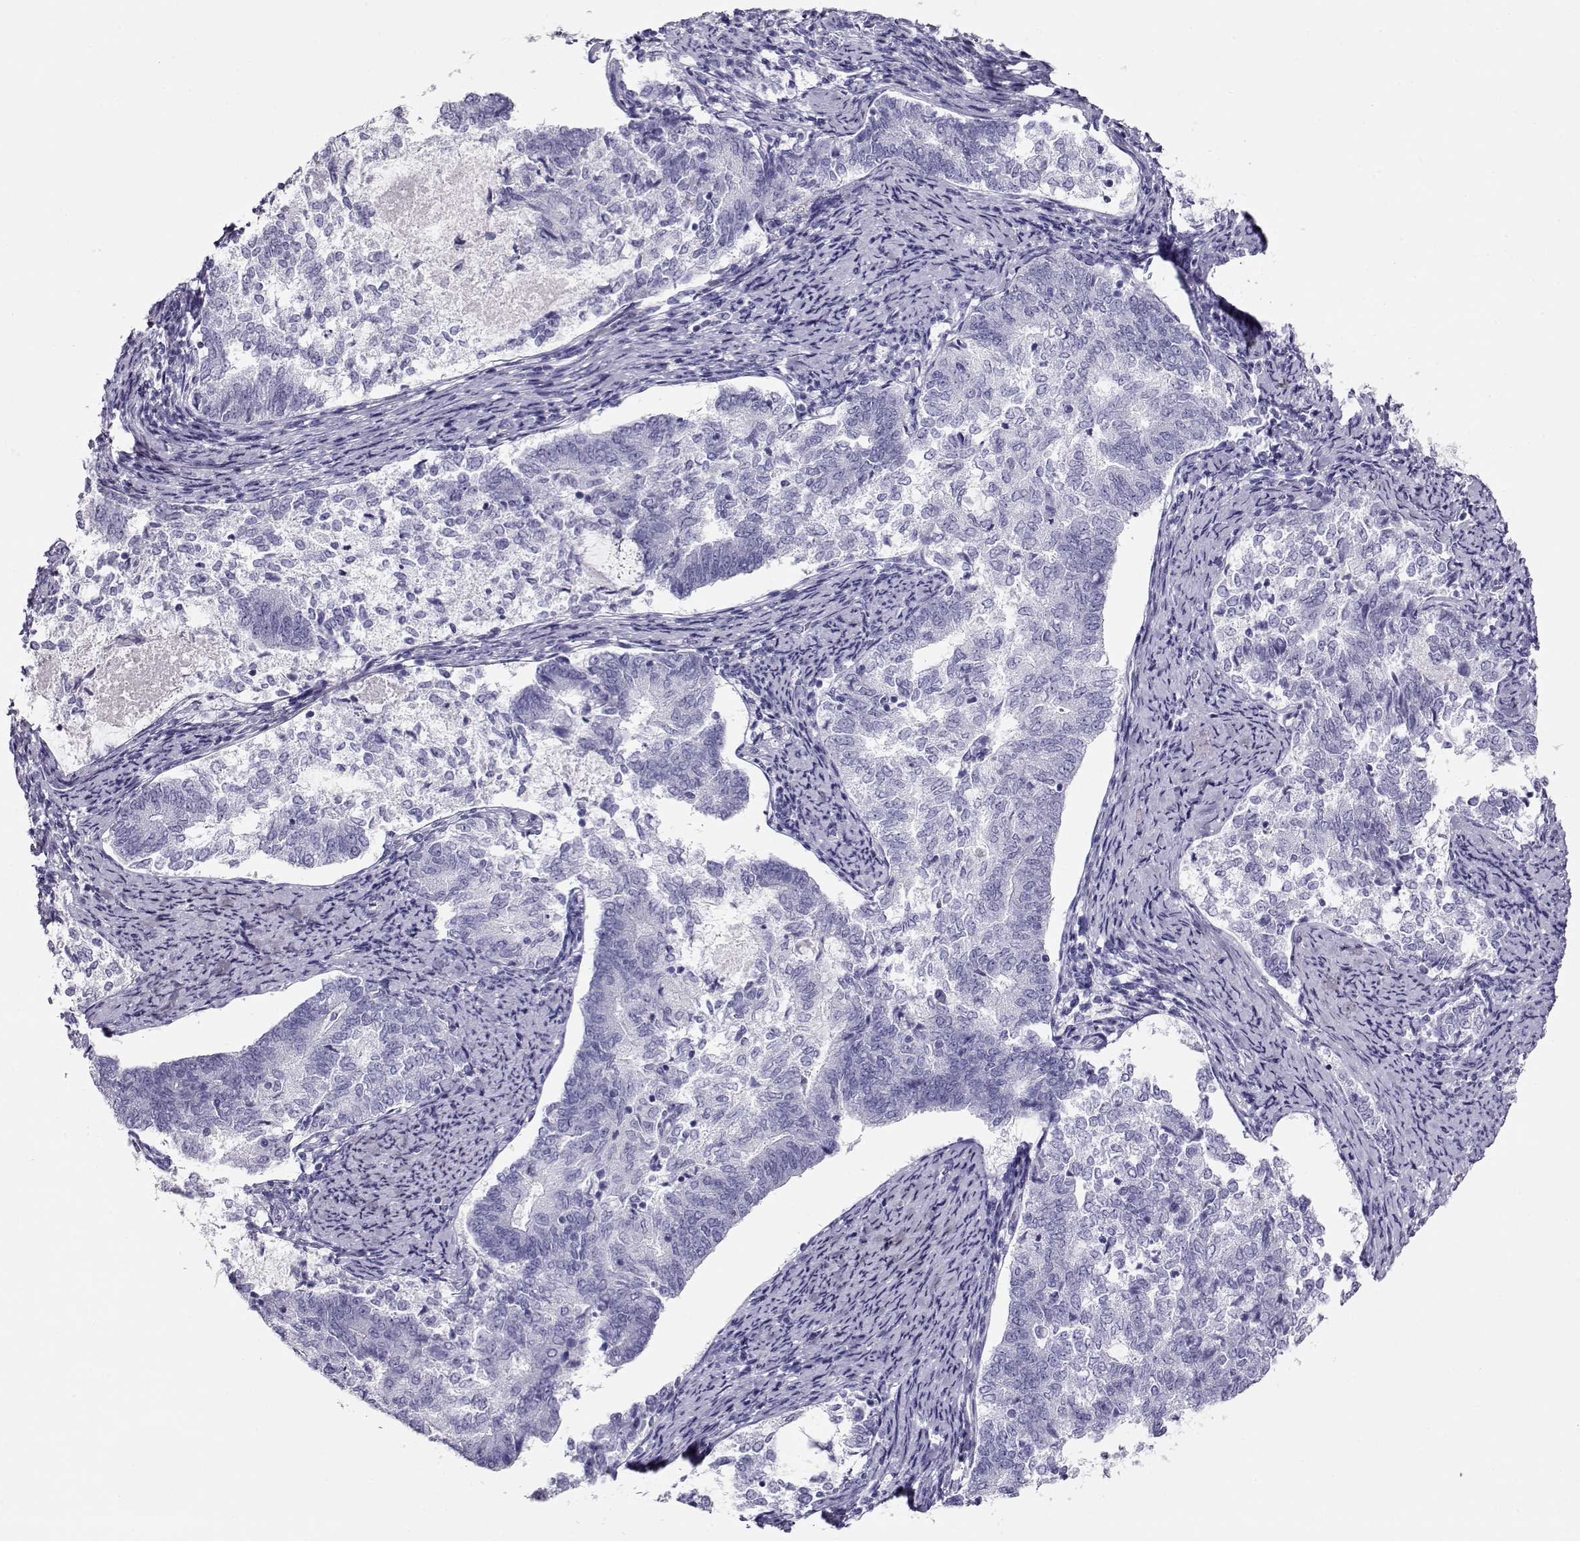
{"staining": {"intensity": "negative", "quantity": "none", "location": "none"}, "tissue": "endometrial cancer", "cell_type": "Tumor cells", "image_type": "cancer", "snomed": [{"axis": "morphology", "description": "Adenocarcinoma, NOS"}, {"axis": "topography", "description": "Endometrium"}], "caption": "Immunohistochemistry (IHC) of human adenocarcinoma (endometrial) reveals no staining in tumor cells. (DAB (3,3'-diaminobenzidine) IHC, high magnification).", "gene": "CRX", "patient": {"sex": "female", "age": 65}}